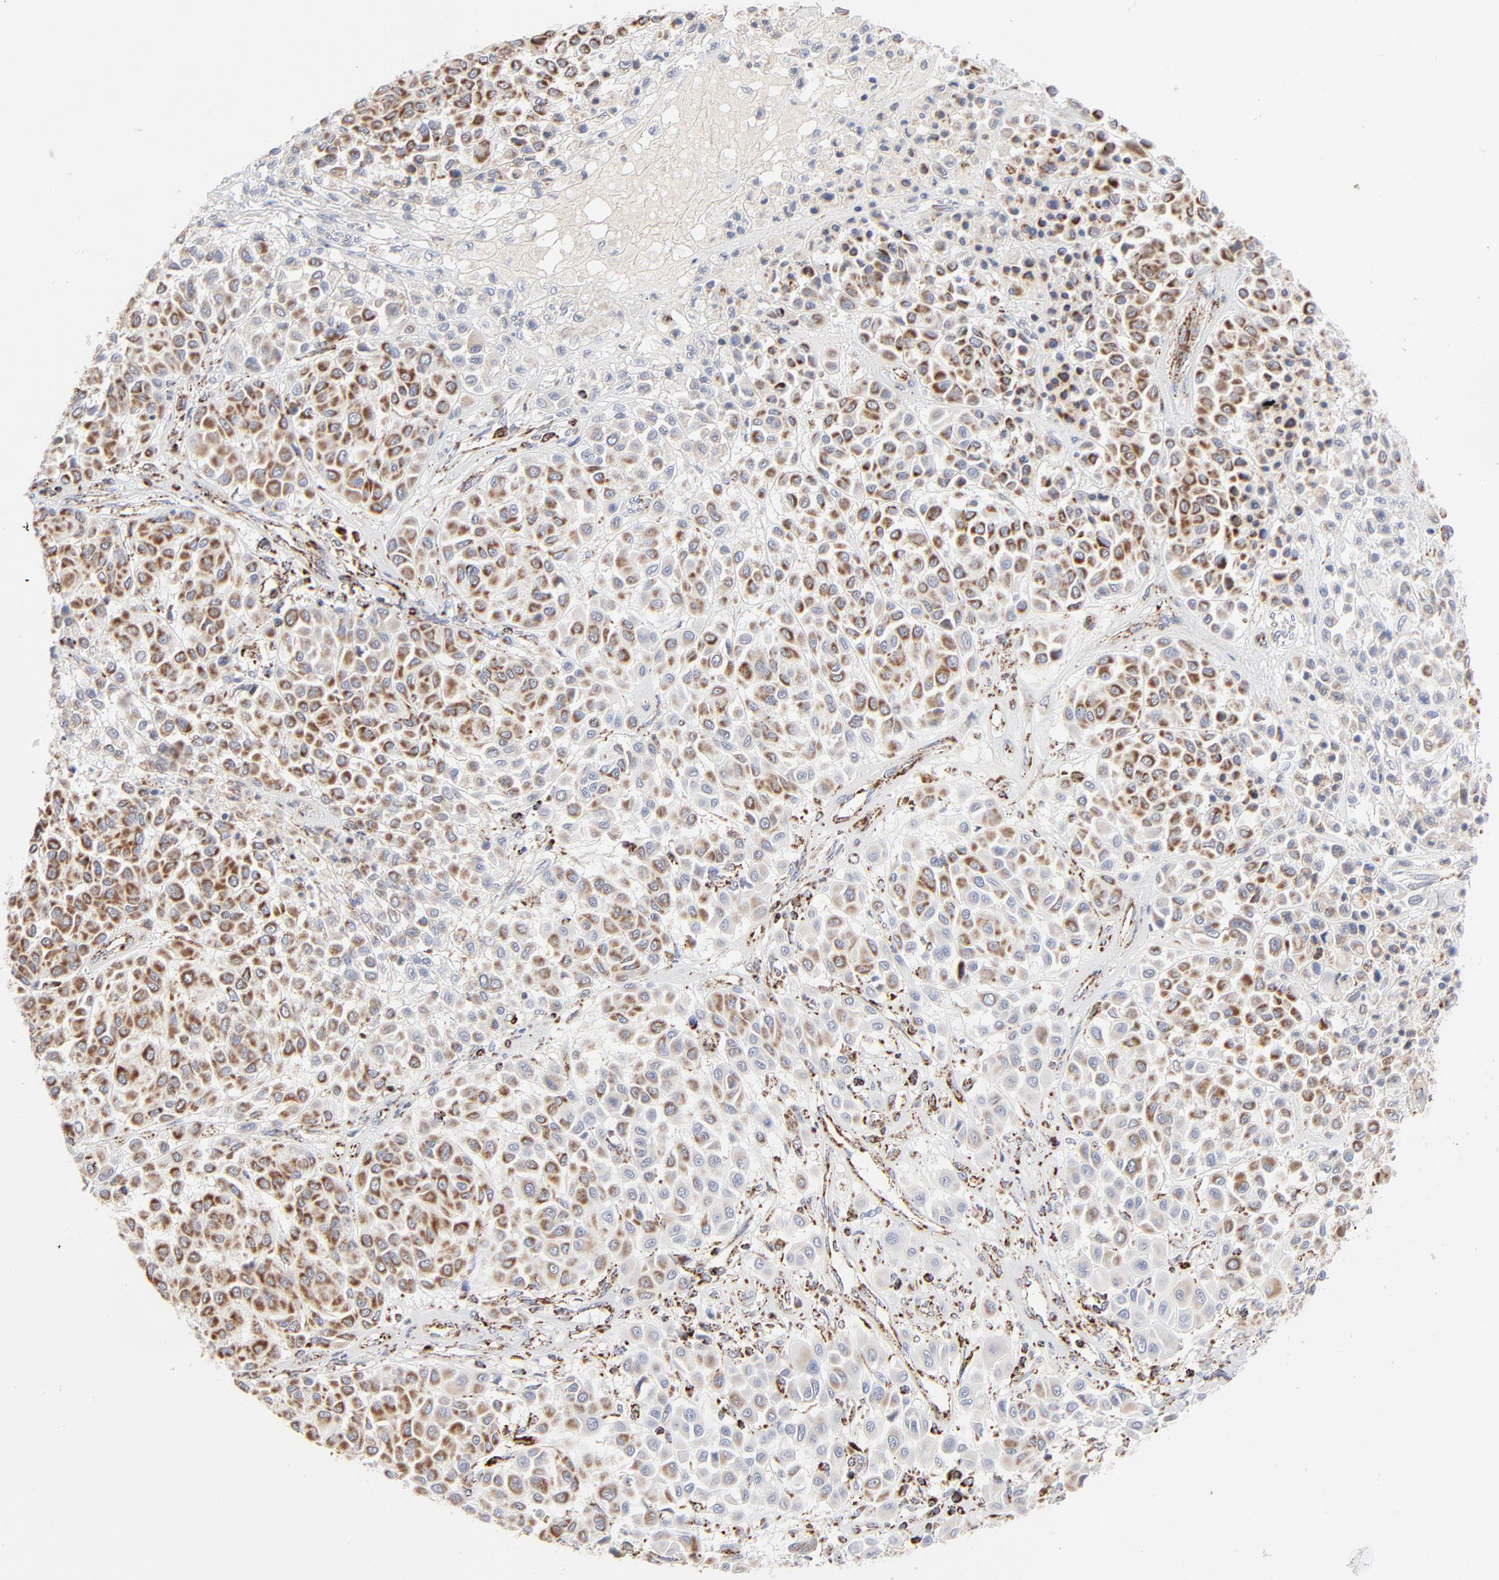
{"staining": {"intensity": "strong", "quantity": ">75%", "location": "cytoplasmic/membranous"}, "tissue": "melanoma", "cell_type": "Tumor cells", "image_type": "cancer", "snomed": [{"axis": "morphology", "description": "Malignant melanoma, Metastatic site"}, {"axis": "topography", "description": "Soft tissue"}], "caption": "Immunohistochemical staining of melanoma exhibits high levels of strong cytoplasmic/membranous positivity in about >75% of tumor cells.", "gene": "ASB3", "patient": {"sex": "male", "age": 41}}